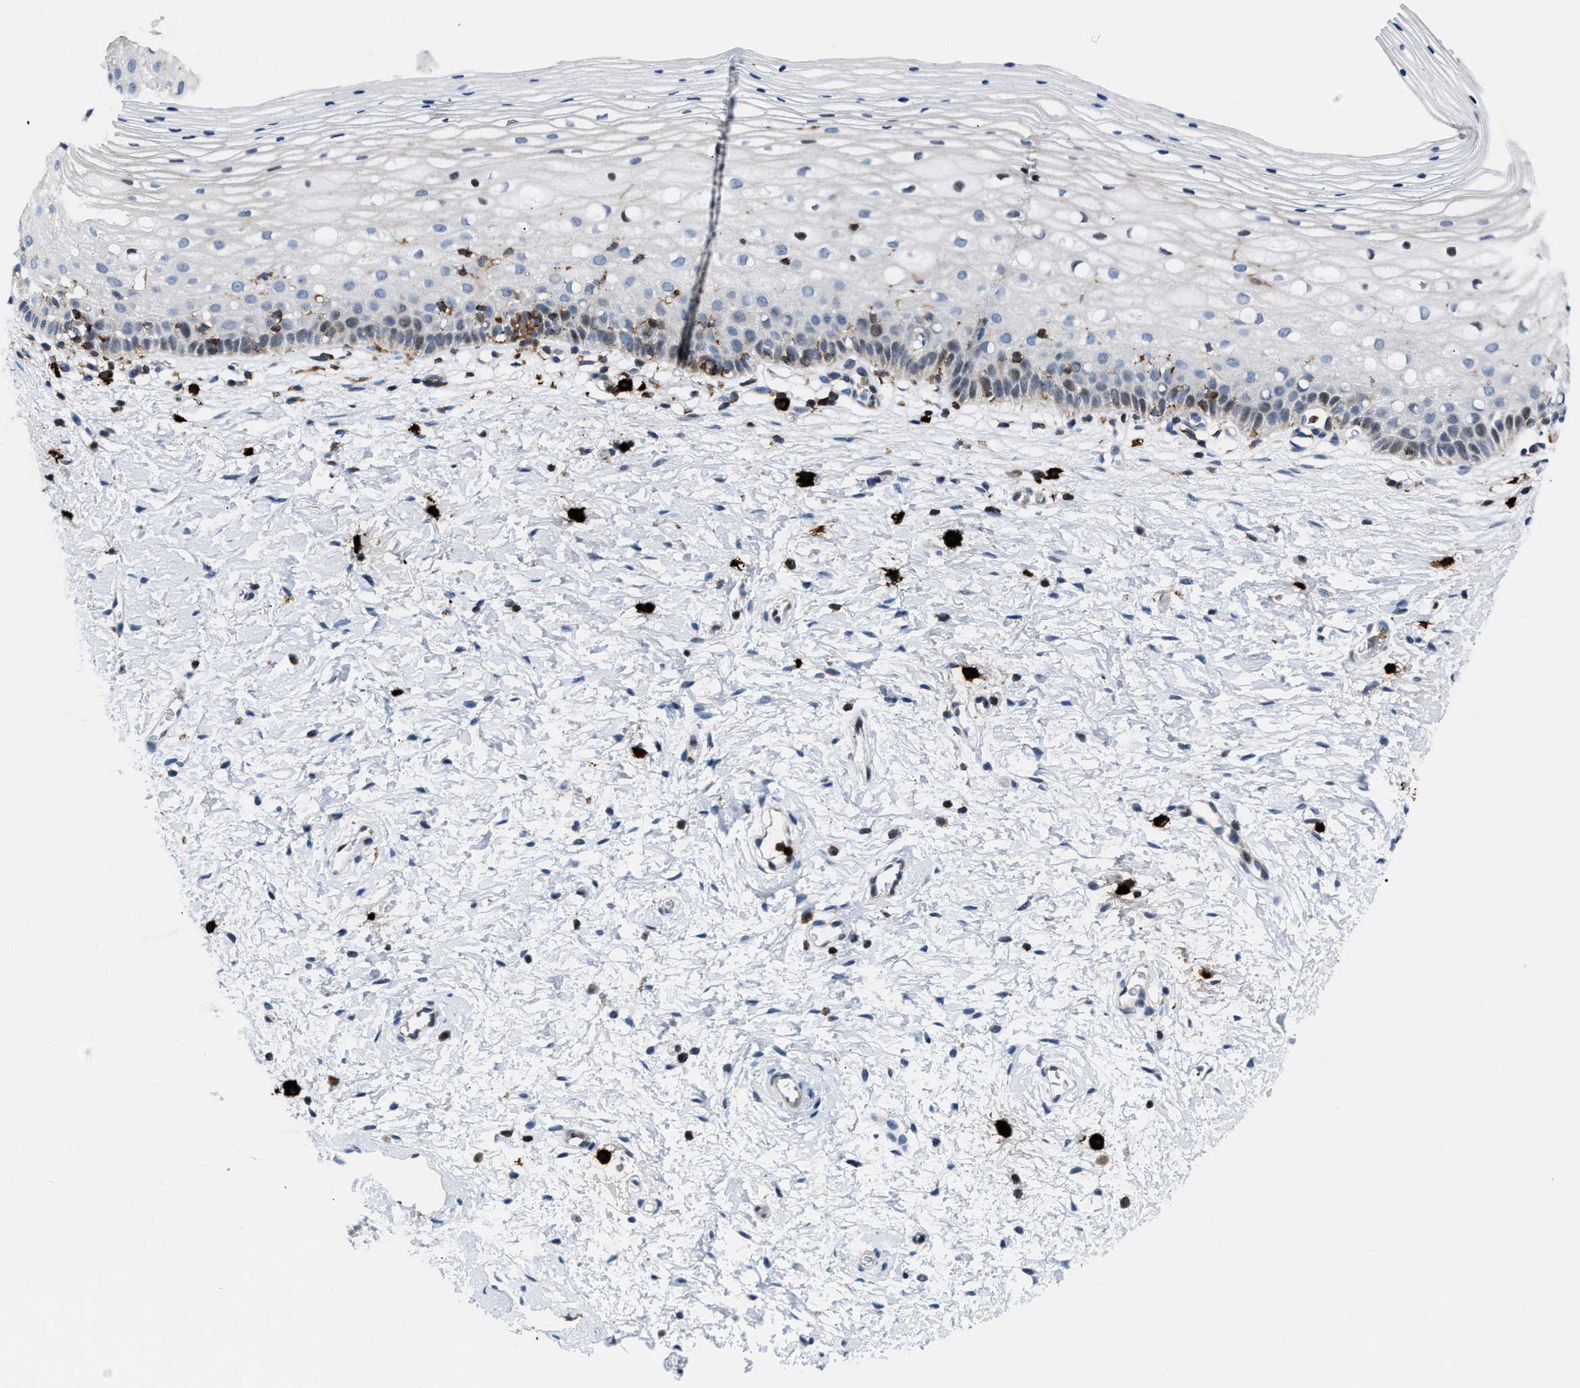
{"staining": {"intensity": "negative", "quantity": "none", "location": "none"}, "tissue": "cervix", "cell_type": "Glandular cells", "image_type": "normal", "snomed": [{"axis": "morphology", "description": "Normal tissue, NOS"}, {"axis": "topography", "description": "Cervix"}], "caption": "Glandular cells show no significant protein staining in unremarkable cervix. (DAB immunohistochemistry (IHC), high magnification).", "gene": "ATP9A", "patient": {"sex": "female", "age": 72}}